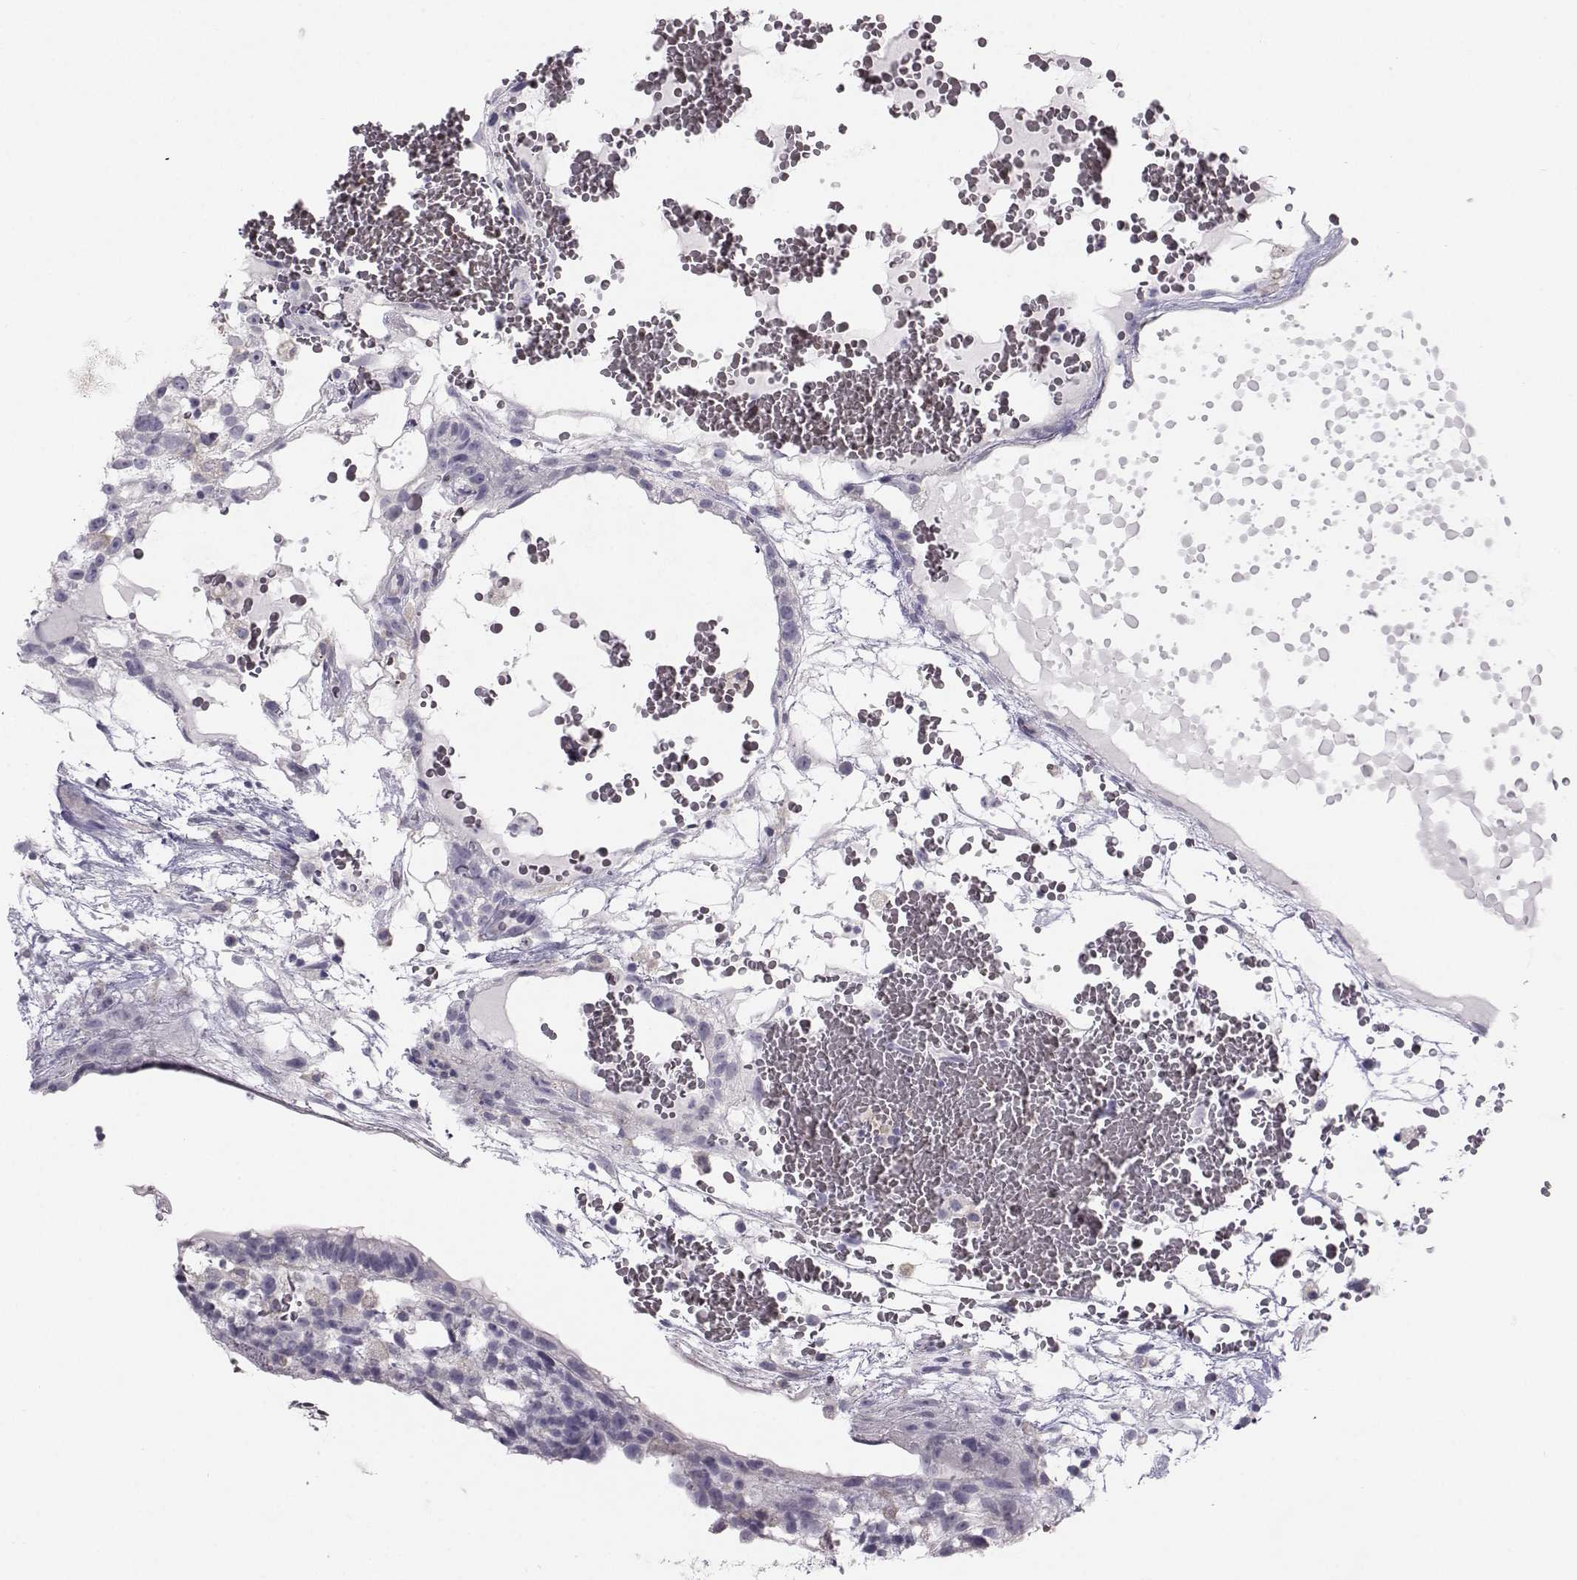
{"staining": {"intensity": "negative", "quantity": "none", "location": "none"}, "tissue": "testis cancer", "cell_type": "Tumor cells", "image_type": "cancer", "snomed": [{"axis": "morphology", "description": "Normal tissue, NOS"}, {"axis": "morphology", "description": "Carcinoma, Embryonal, NOS"}, {"axis": "topography", "description": "Testis"}], "caption": "Immunohistochemistry (IHC) histopathology image of neoplastic tissue: human testis cancer (embryonal carcinoma) stained with DAB (3,3'-diaminobenzidine) demonstrates no significant protein staining in tumor cells. The staining was performed using DAB to visualize the protein expression in brown, while the nuclei were stained in blue with hematoxylin (Magnification: 20x).", "gene": "GARIN3", "patient": {"sex": "male", "age": 32}}